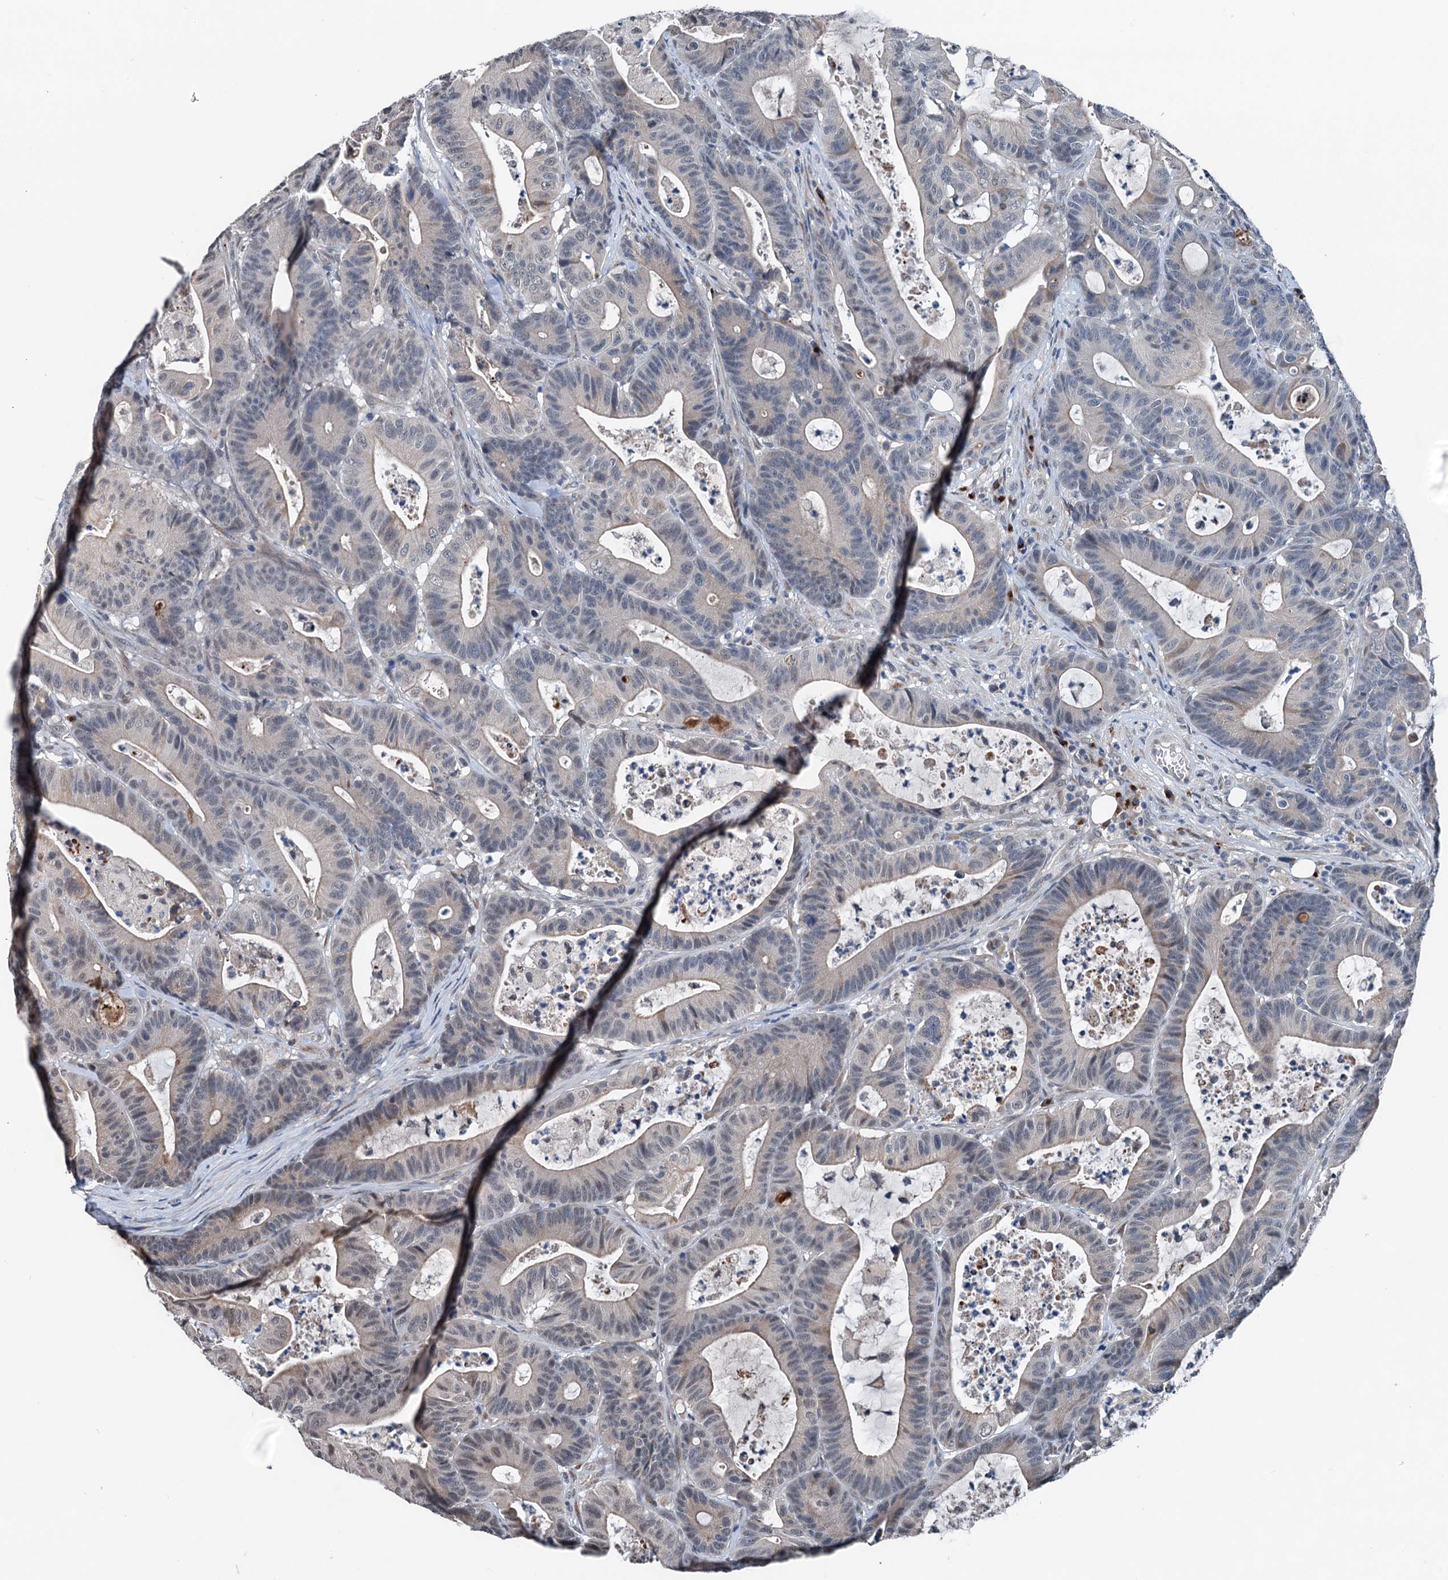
{"staining": {"intensity": "weak", "quantity": "<25%", "location": "cytoplasmic/membranous"}, "tissue": "colorectal cancer", "cell_type": "Tumor cells", "image_type": "cancer", "snomed": [{"axis": "morphology", "description": "Adenocarcinoma, NOS"}, {"axis": "topography", "description": "Colon"}], "caption": "High power microscopy micrograph of an immunohistochemistry (IHC) image of colorectal cancer, revealing no significant staining in tumor cells.", "gene": "SHLD1", "patient": {"sex": "female", "age": 84}}